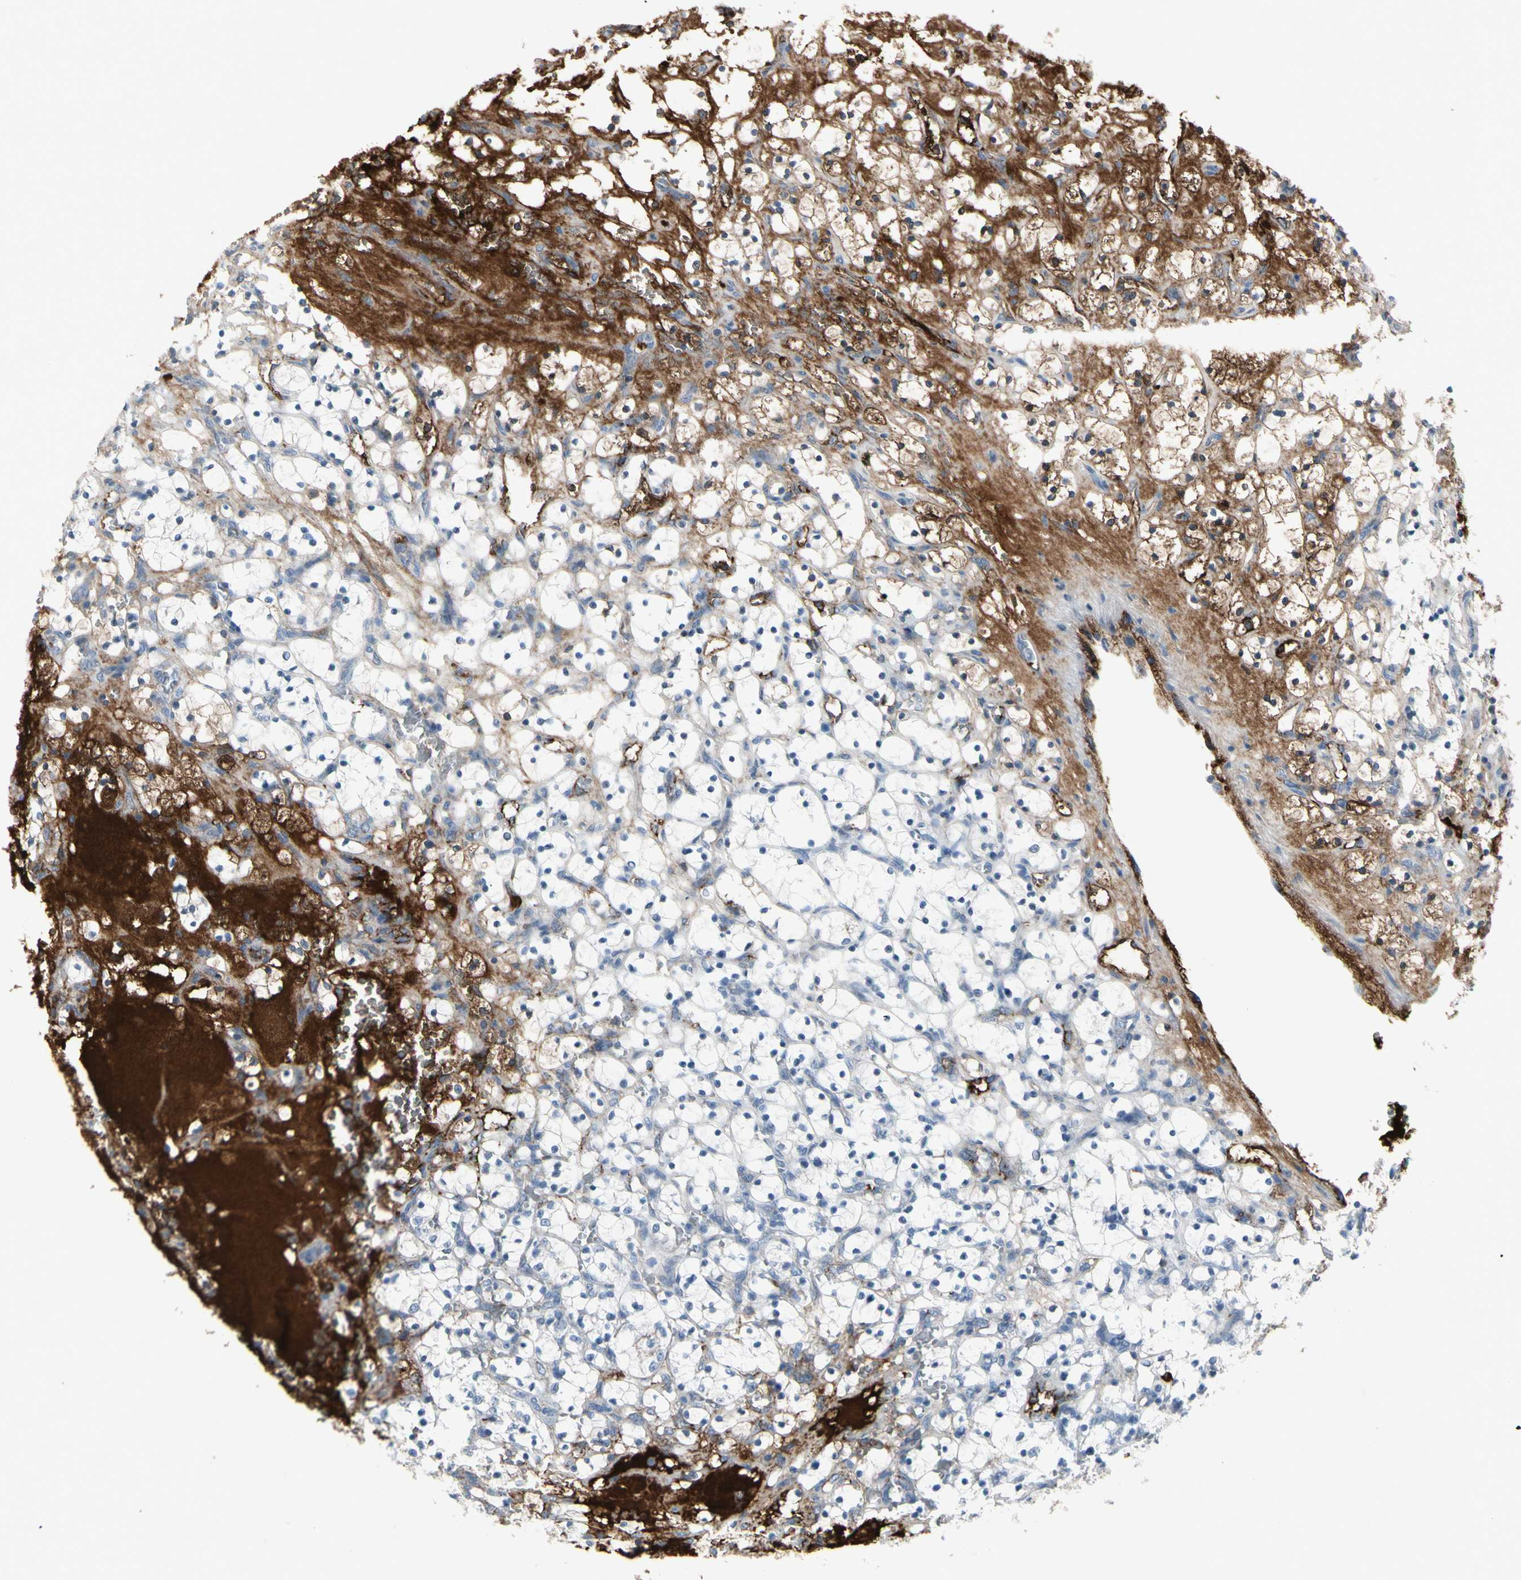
{"staining": {"intensity": "moderate", "quantity": "<25%", "location": "cytoplasmic/membranous"}, "tissue": "renal cancer", "cell_type": "Tumor cells", "image_type": "cancer", "snomed": [{"axis": "morphology", "description": "Adenocarcinoma, NOS"}, {"axis": "topography", "description": "Kidney"}], "caption": "Renal adenocarcinoma stained with a brown dye shows moderate cytoplasmic/membranous positive positivity in about <25% of tumor cells.", "gene": "IGHG1", "patient": {"sex": "female", "age": 69}}